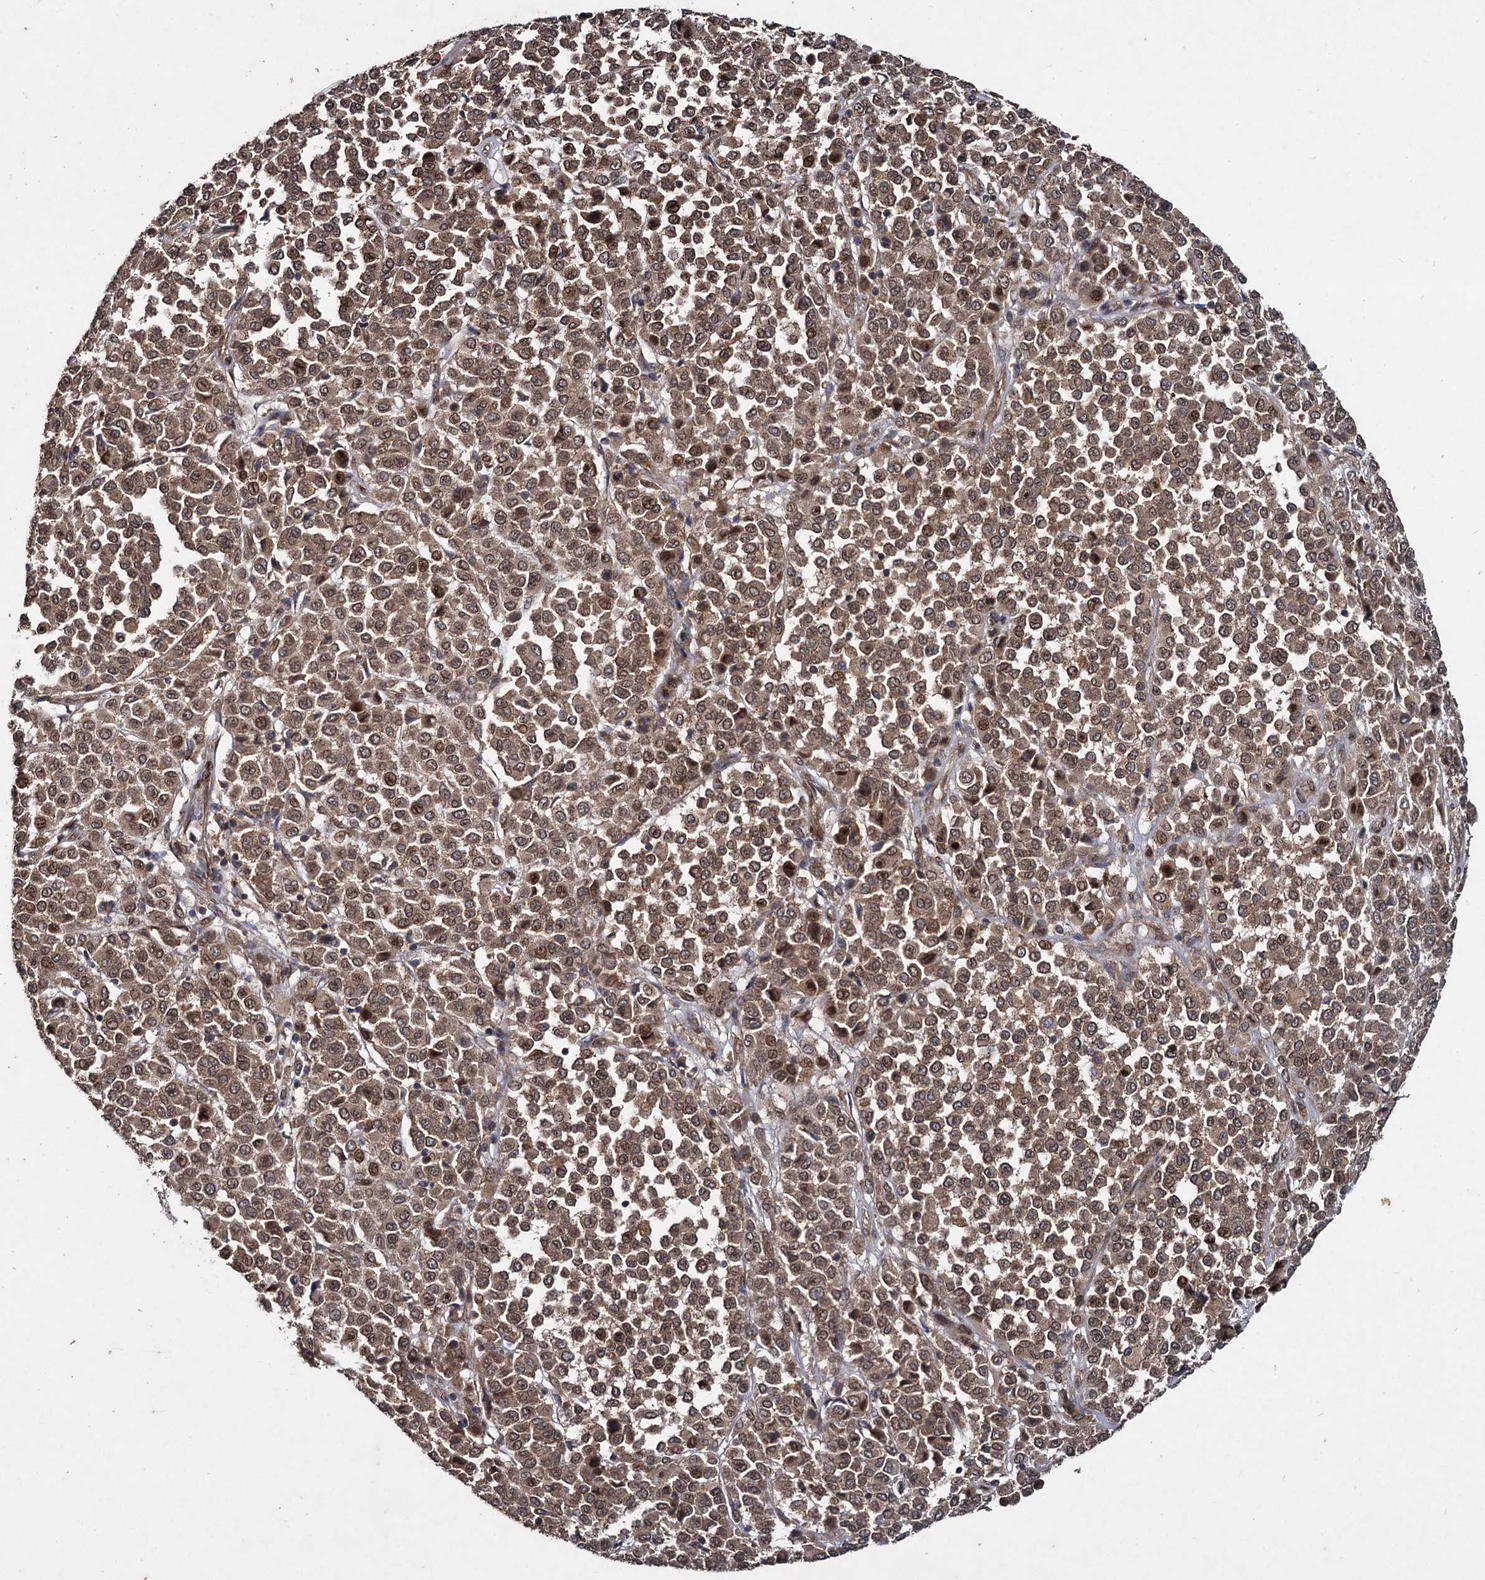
{"staining": {"intensity": "moderate", "quantity": ">75%", "location": "cytoplasmic/membranous,nuclear"}, "tissue": "melanoma", "cell_type": "Tumor cells", "image_type": "cancer", "snomed": [{"axis": "morphology", "description": "Malignant melanoma, Metastatic site"}, {"axis": "topography", "description": "Pancreas"}], "caption": "Tumor cells reveal medium levels of moderate cytoplasmic/membranous and nuclear expression in approximately >75% of cells in human malignant melanoma (metastatic site). (DAB (3,3'-diaminobenzidine) = brown stain, brightfield microscopy at high magnification).", "gene": "DCP1B", "patient": {"sex": "female", "age": 30}}